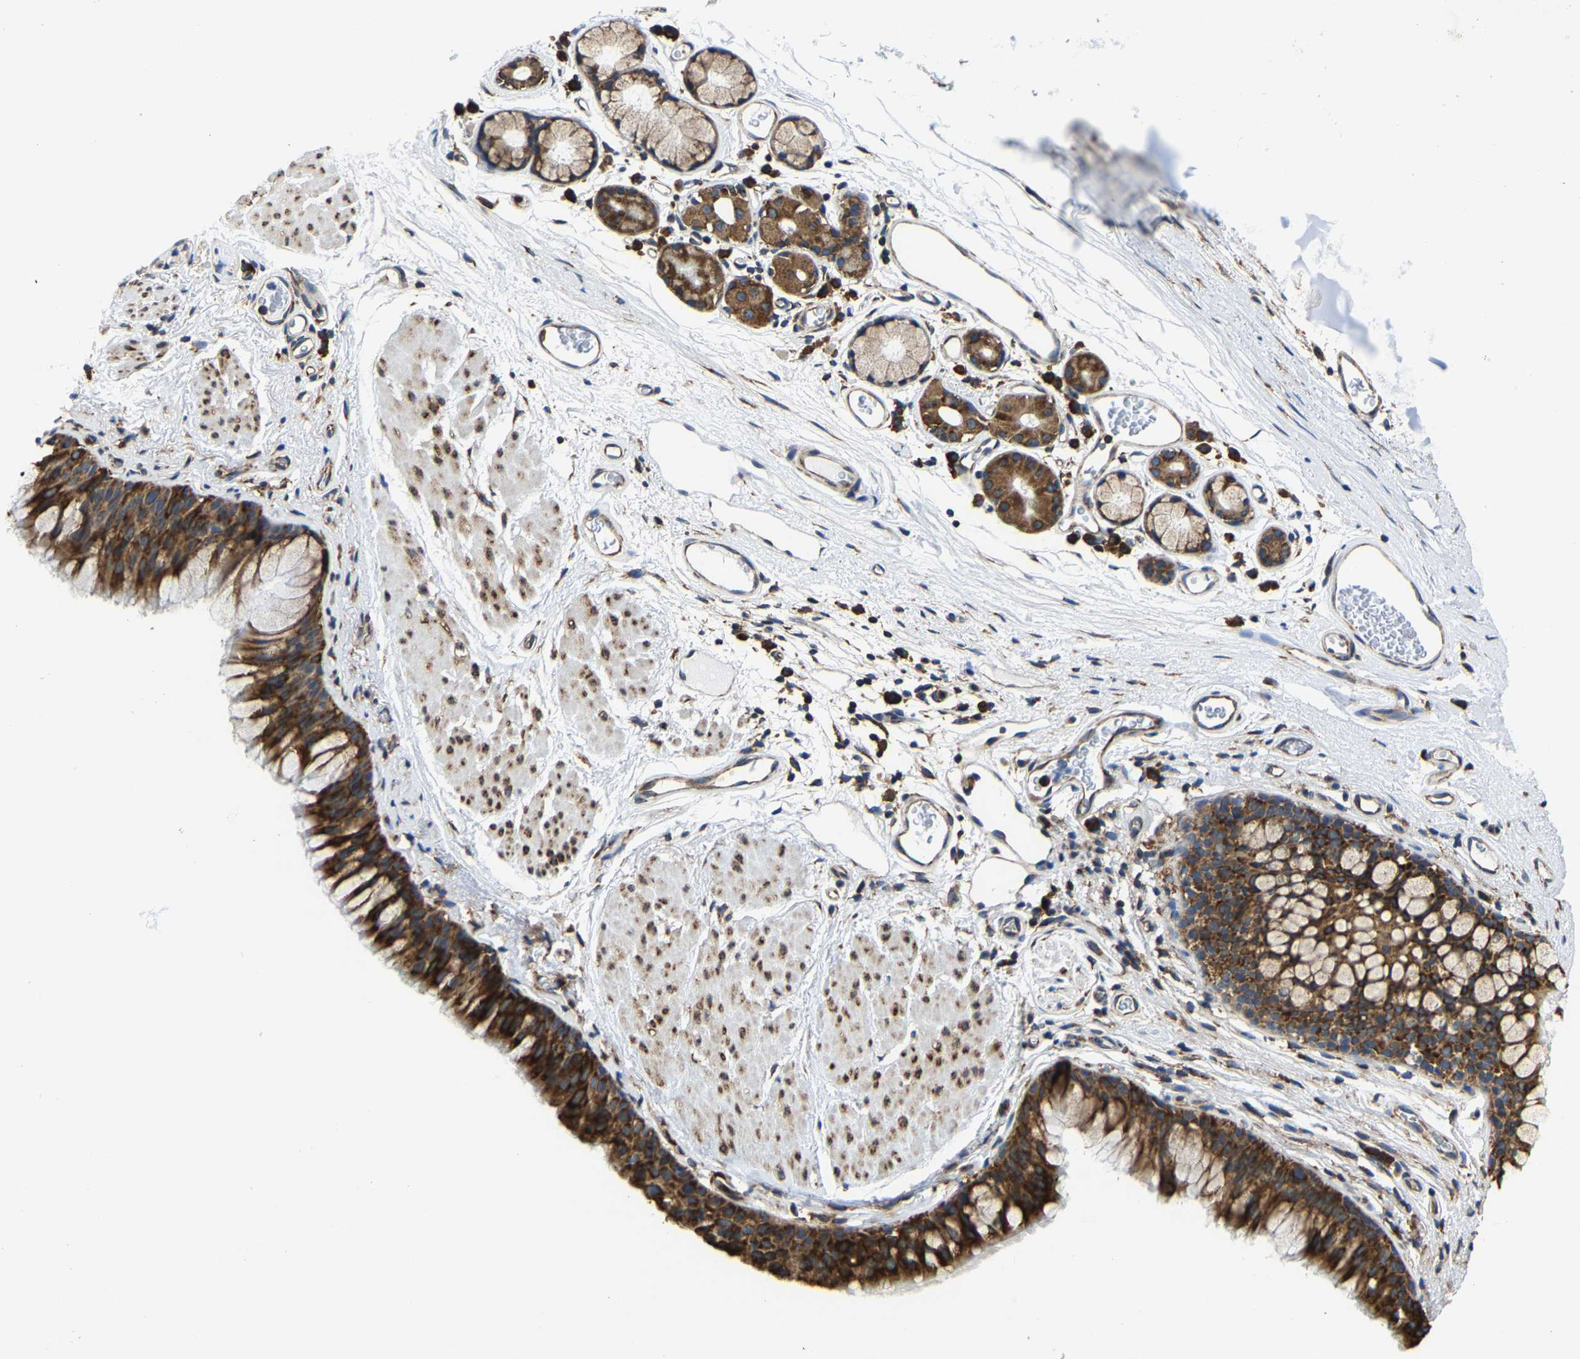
{"staining": {"intensity": "strong", "quantity": ">75%", "location": "cytoplasmic/membranous"}, "tissue": "bronchus", "cell_type": "Respiratory epithelial cells", "image_type": "normal", "snomed": [{"axis": "morphology", "description": "Normal tissue, NOS"}, {"axis": "topography", "description": "Cartilage tissue"}, {"axis": "topography", "description": "Bronchus"}], "caption": "This is a photomicrograph of IHC staining of normal bronchus, which shows strong staining in the cytoplasmic/membranous of respiratory epithelial cells.", "gene": "G3BP2", "patient": {"sex": "female", "age": 53}}